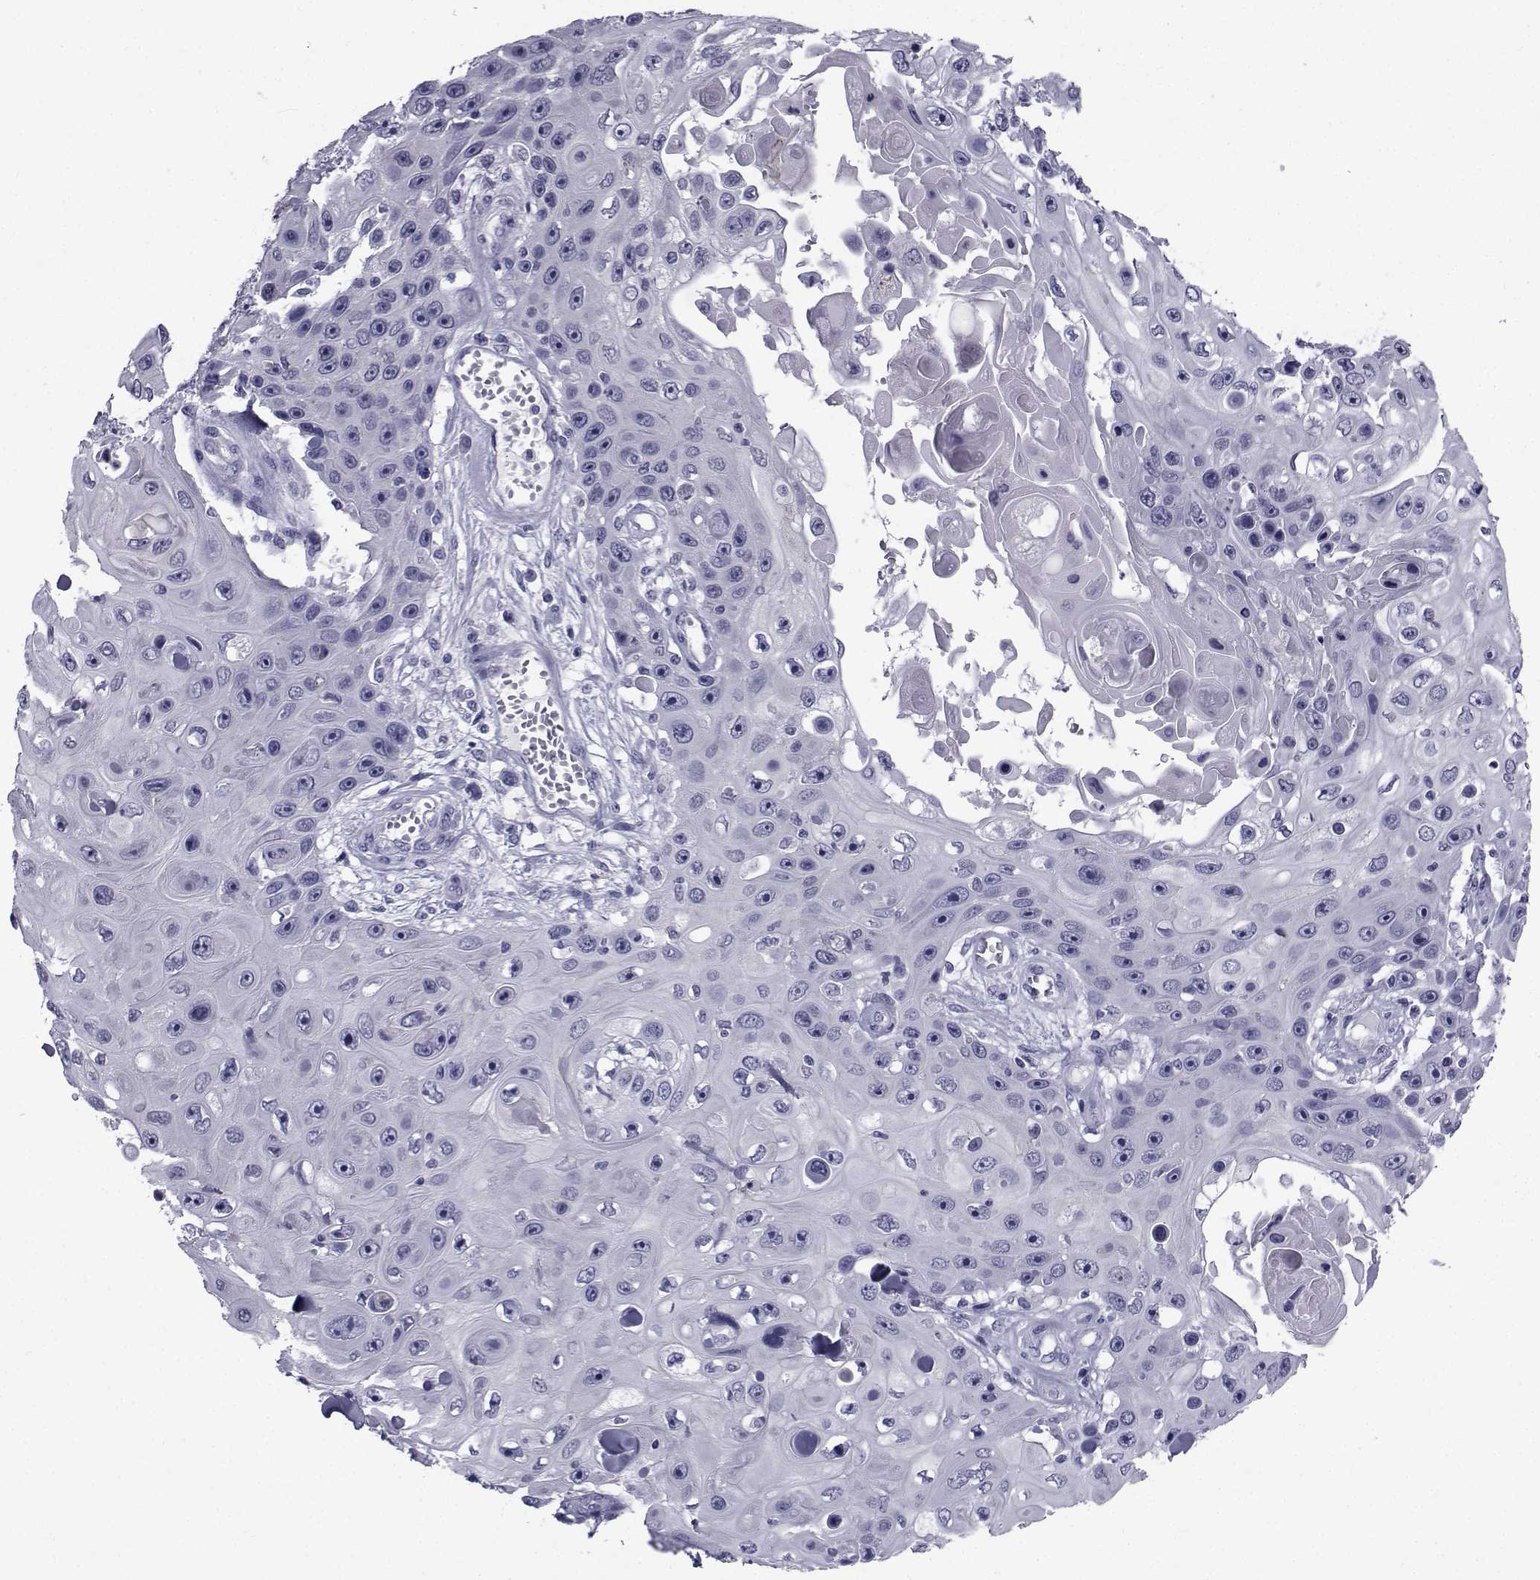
{"staining": {"intensity": "negative", "quantity": "none", "location": "none"}, "tissue": "skin cancer", "cell_type": "Tumor cells", "image_type": "cancer", "snomed": [{"axis": "morphology", "description": "Squamous cell carcinoma, NOS"}, {"axis": "topography", "description": "Skin"}], "caption": "Human skin cancer stained for a protein using IHC shows no staining in tumor cells.", "gene": "PDE6H", "patient": {"sex": "male", "age": 82}}